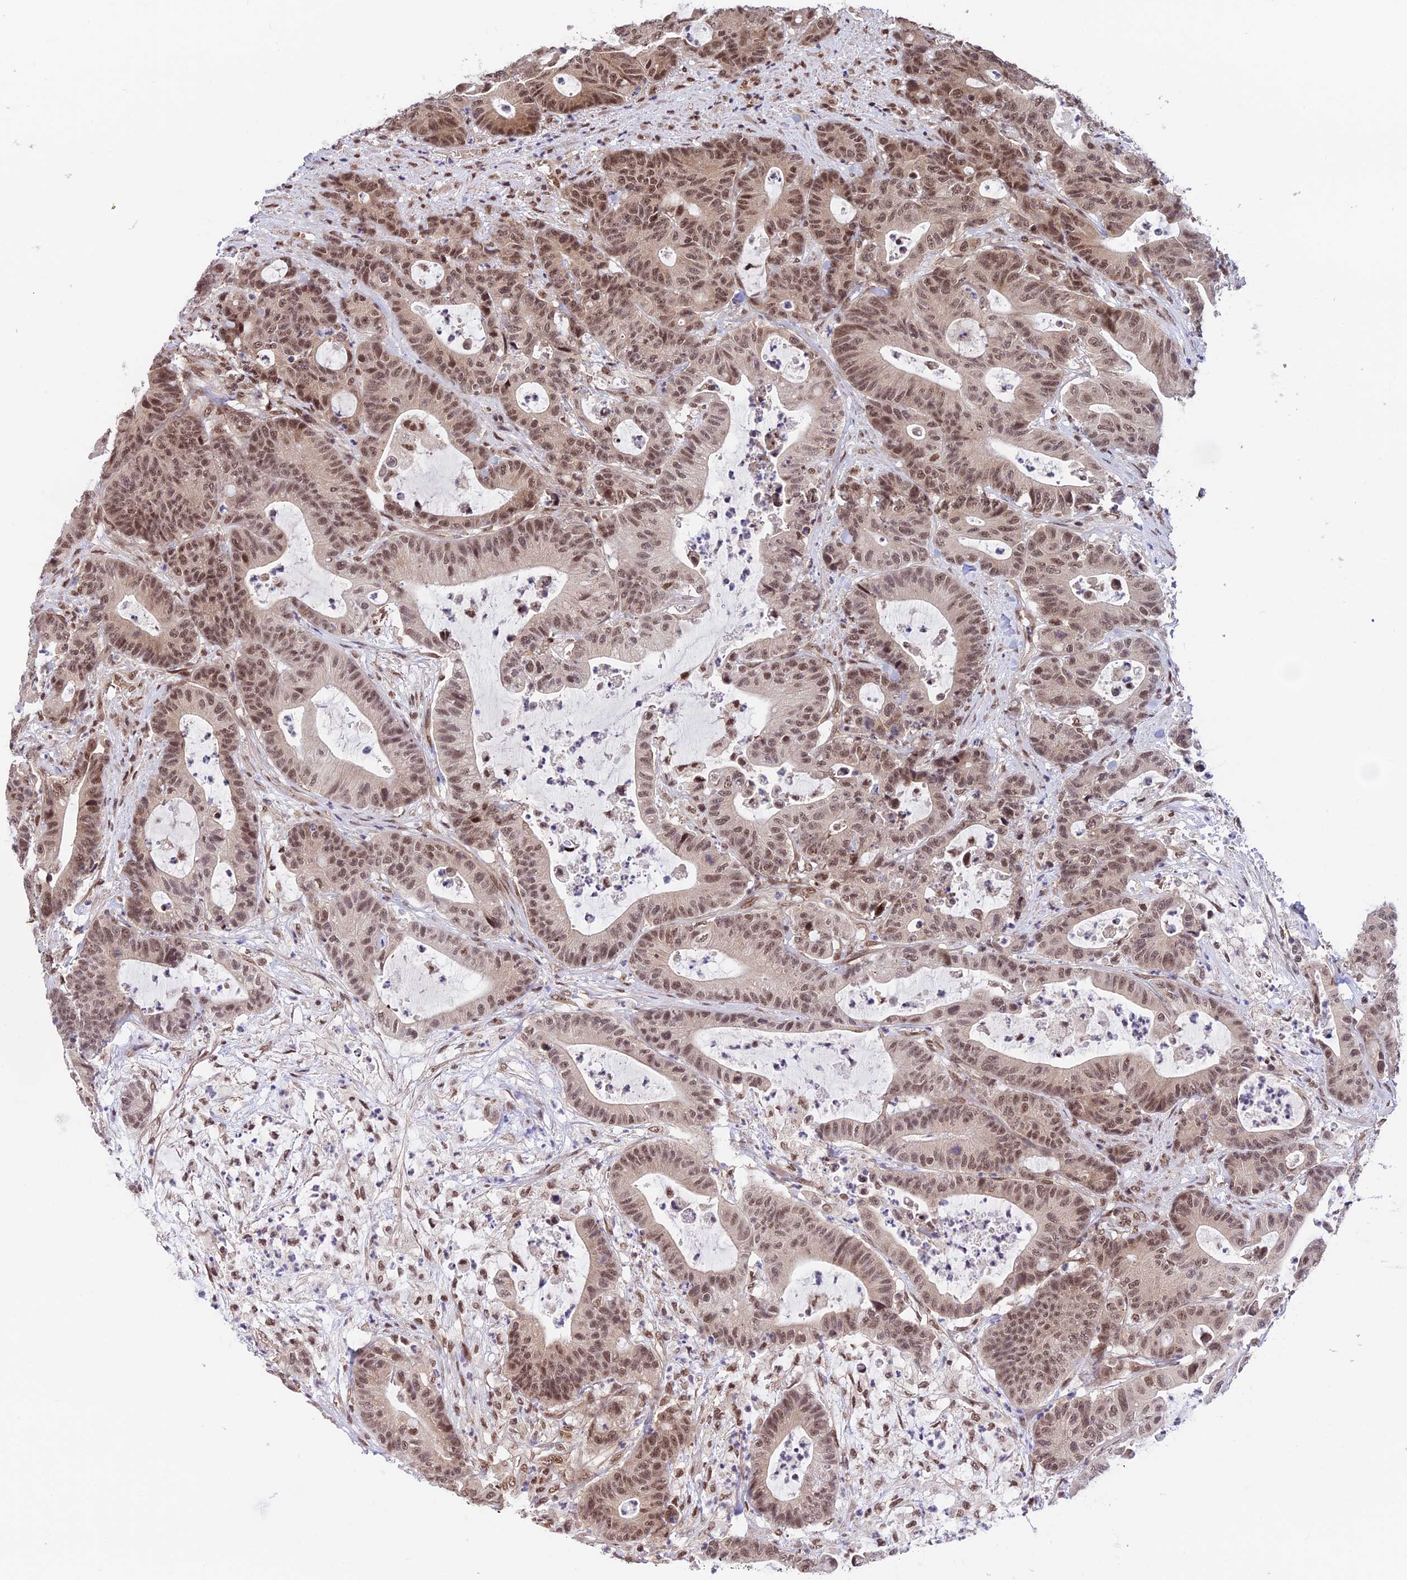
{"staining": {"intensity": "moderate", "quantity": ">75%", "location": "cytoplasmic/membranous,nuclear"}, "tissue": "colorectal cancer", "cell_type": "Tumor cells", "image_type": "cancer", "snomed": [{"axis": "morphology", "description": "Adenocarcinoma, NOS"}, {"axis": "topography", "description": "Colon"}], "caption": "Tumor cells show medium levels of moderate cytoplasmic/membranous and nuclear positivity in about >75% of cells in colorectal cancer (adenocarcinoma).", "gene": "RBM42", "patient": {"sex": "female", "age": 84}}